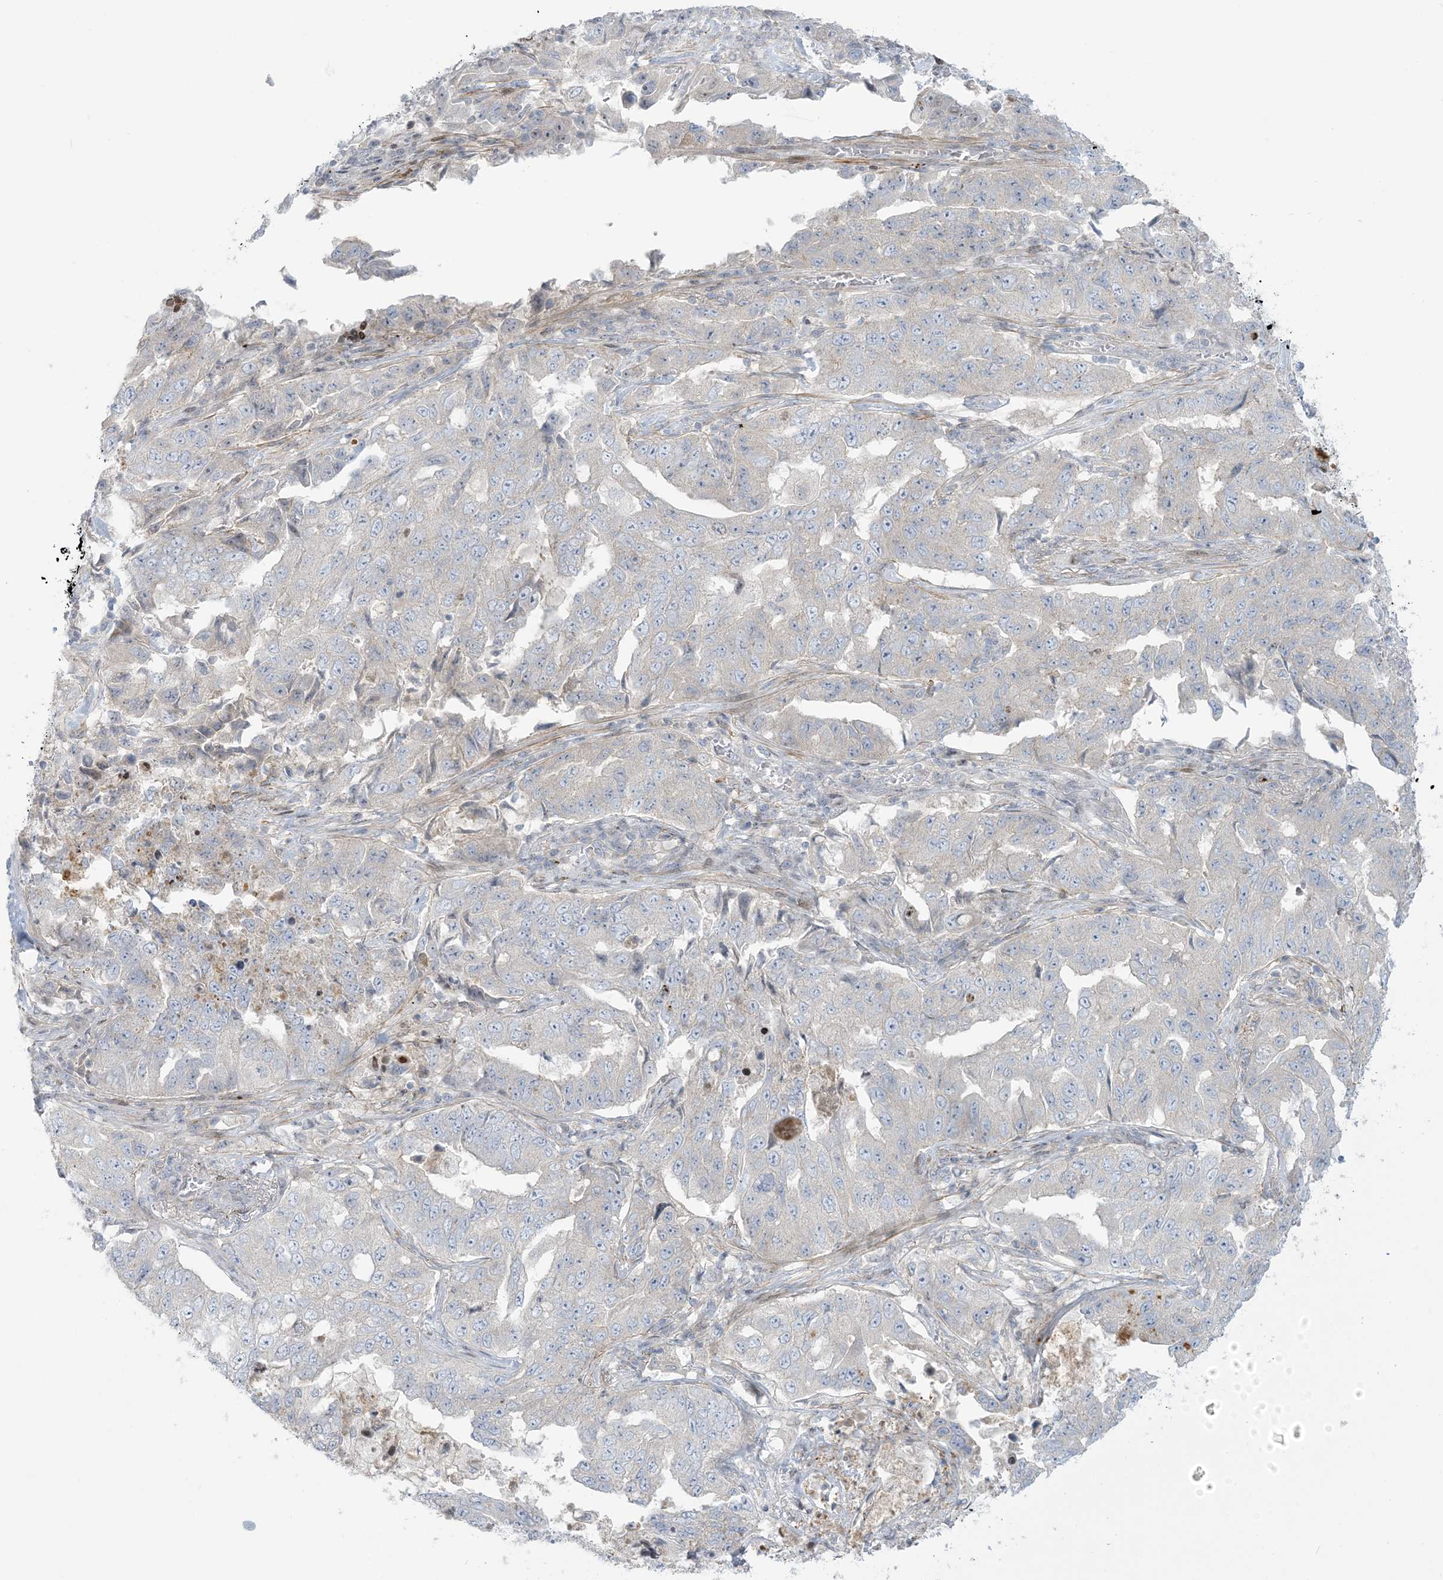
{"staining": {"intensity": "negative", "quantity": "none", "location": "none"}, "tissue": "lung cancer", "cell_type": "Tumor cells", "image_type": "cancer", "snomed": [{"axis": "morphology", "description": "Adenocarcinoma, NOS"}, {"axis": "topography", "description": "Lung"}], "caption": "Micrograph shows no significant protein positivity in tumor cells of lung cancer.", "gene": "AFTPH", "patient": {"sex": "female", "age": 51}}